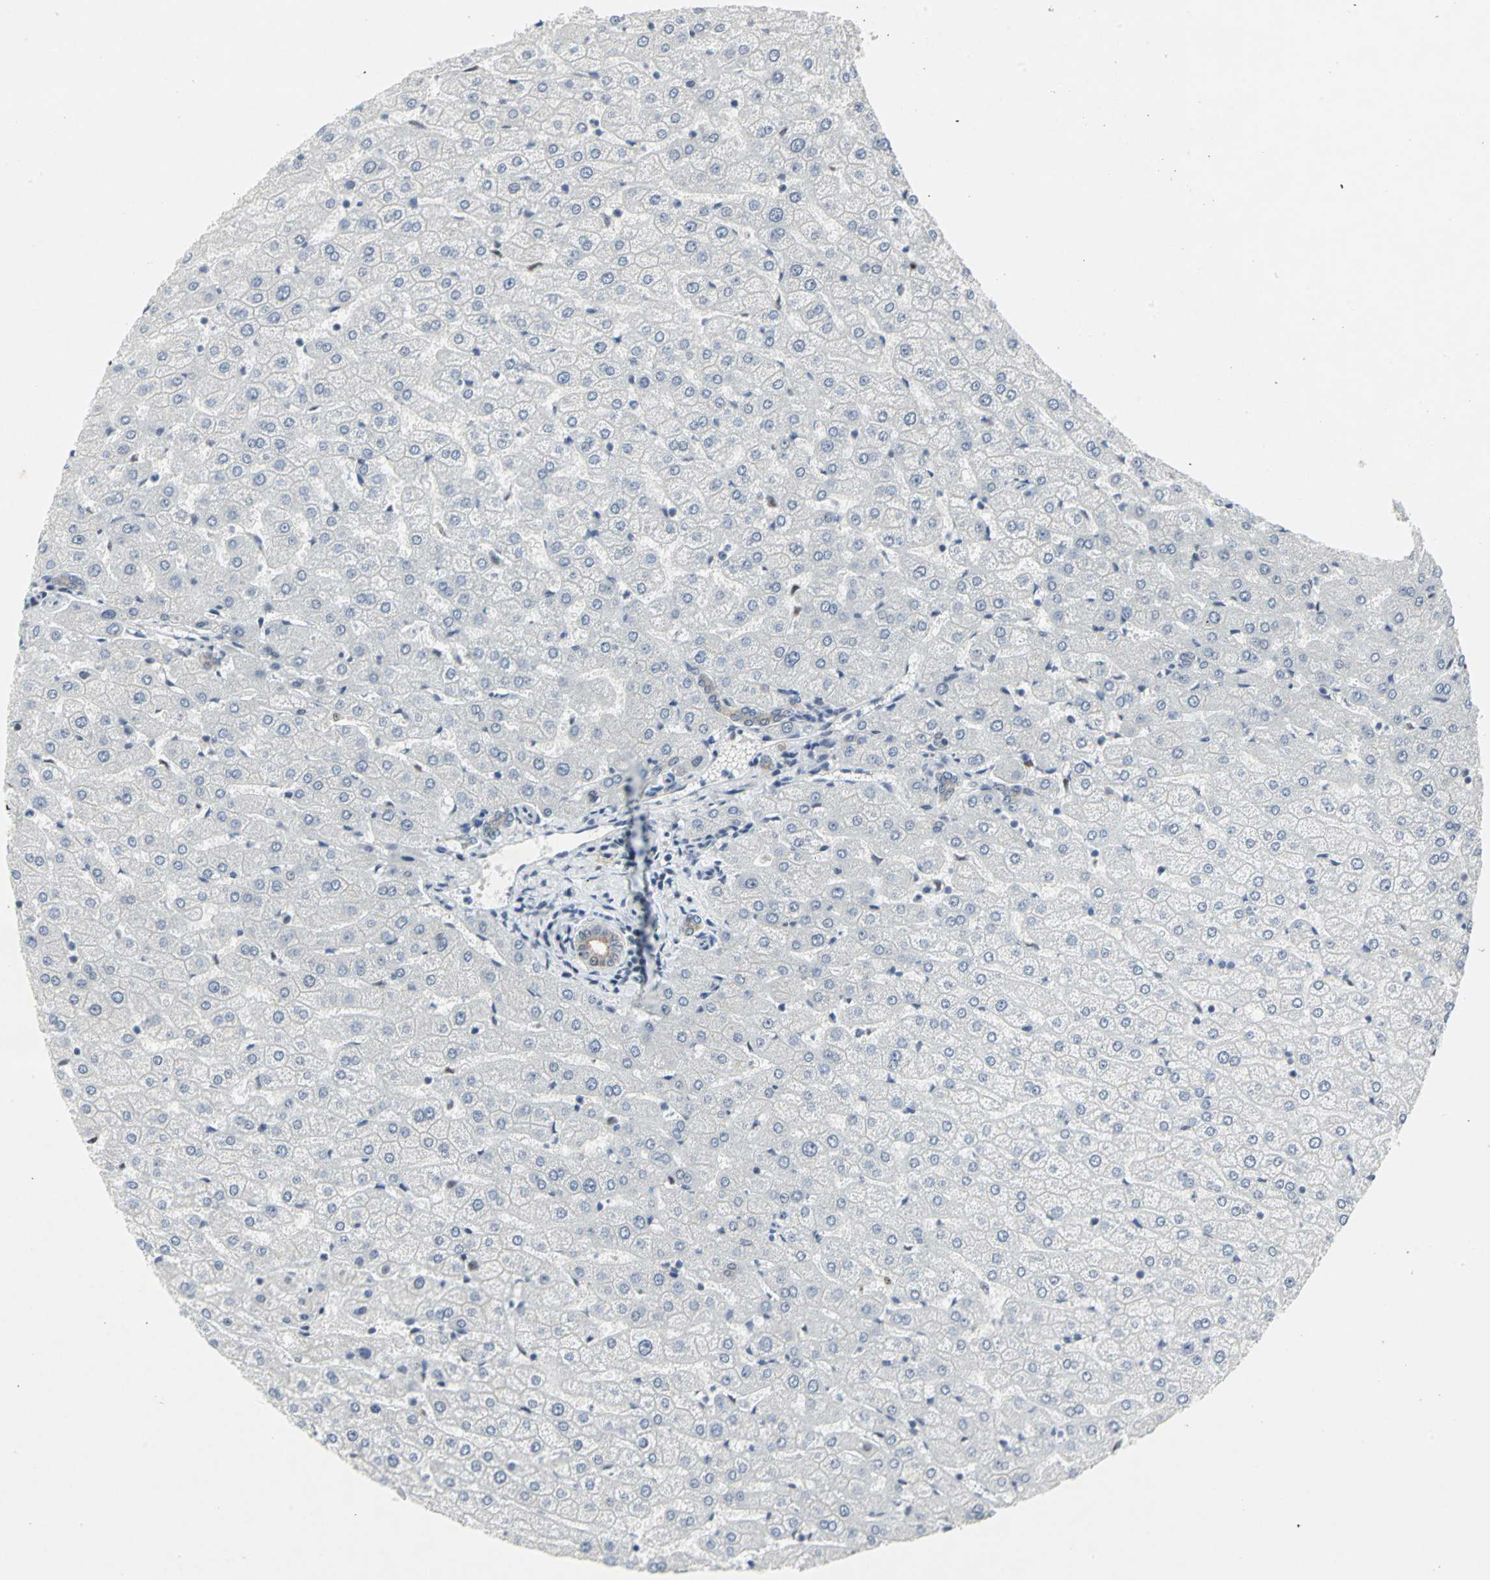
{"staining": {"intensity": "moderate", "quantity": ">75%", "location": "cytoplasmic/membranous"}, "tissue": "liver", "cell_type": "Cholangiocytes", "image_type": "normal", "snomed": [{"axis": "morphology", "description": "Normal tissue, NOS"}, {"axis": "morphology", "description": "Fibrosis, NOS"}, {"axis": "topography", "description": "Liver"}], "caption": "The photomicrograph displays a brown stain indicating the presence of a protein in the cytoplasmic/membranous of cholangiocytes in liver. (DAB = brown stain, brightfield microscopy at high magnification).", "gene": "RPA1", "patient": {"sex": "female", "age": 29}}